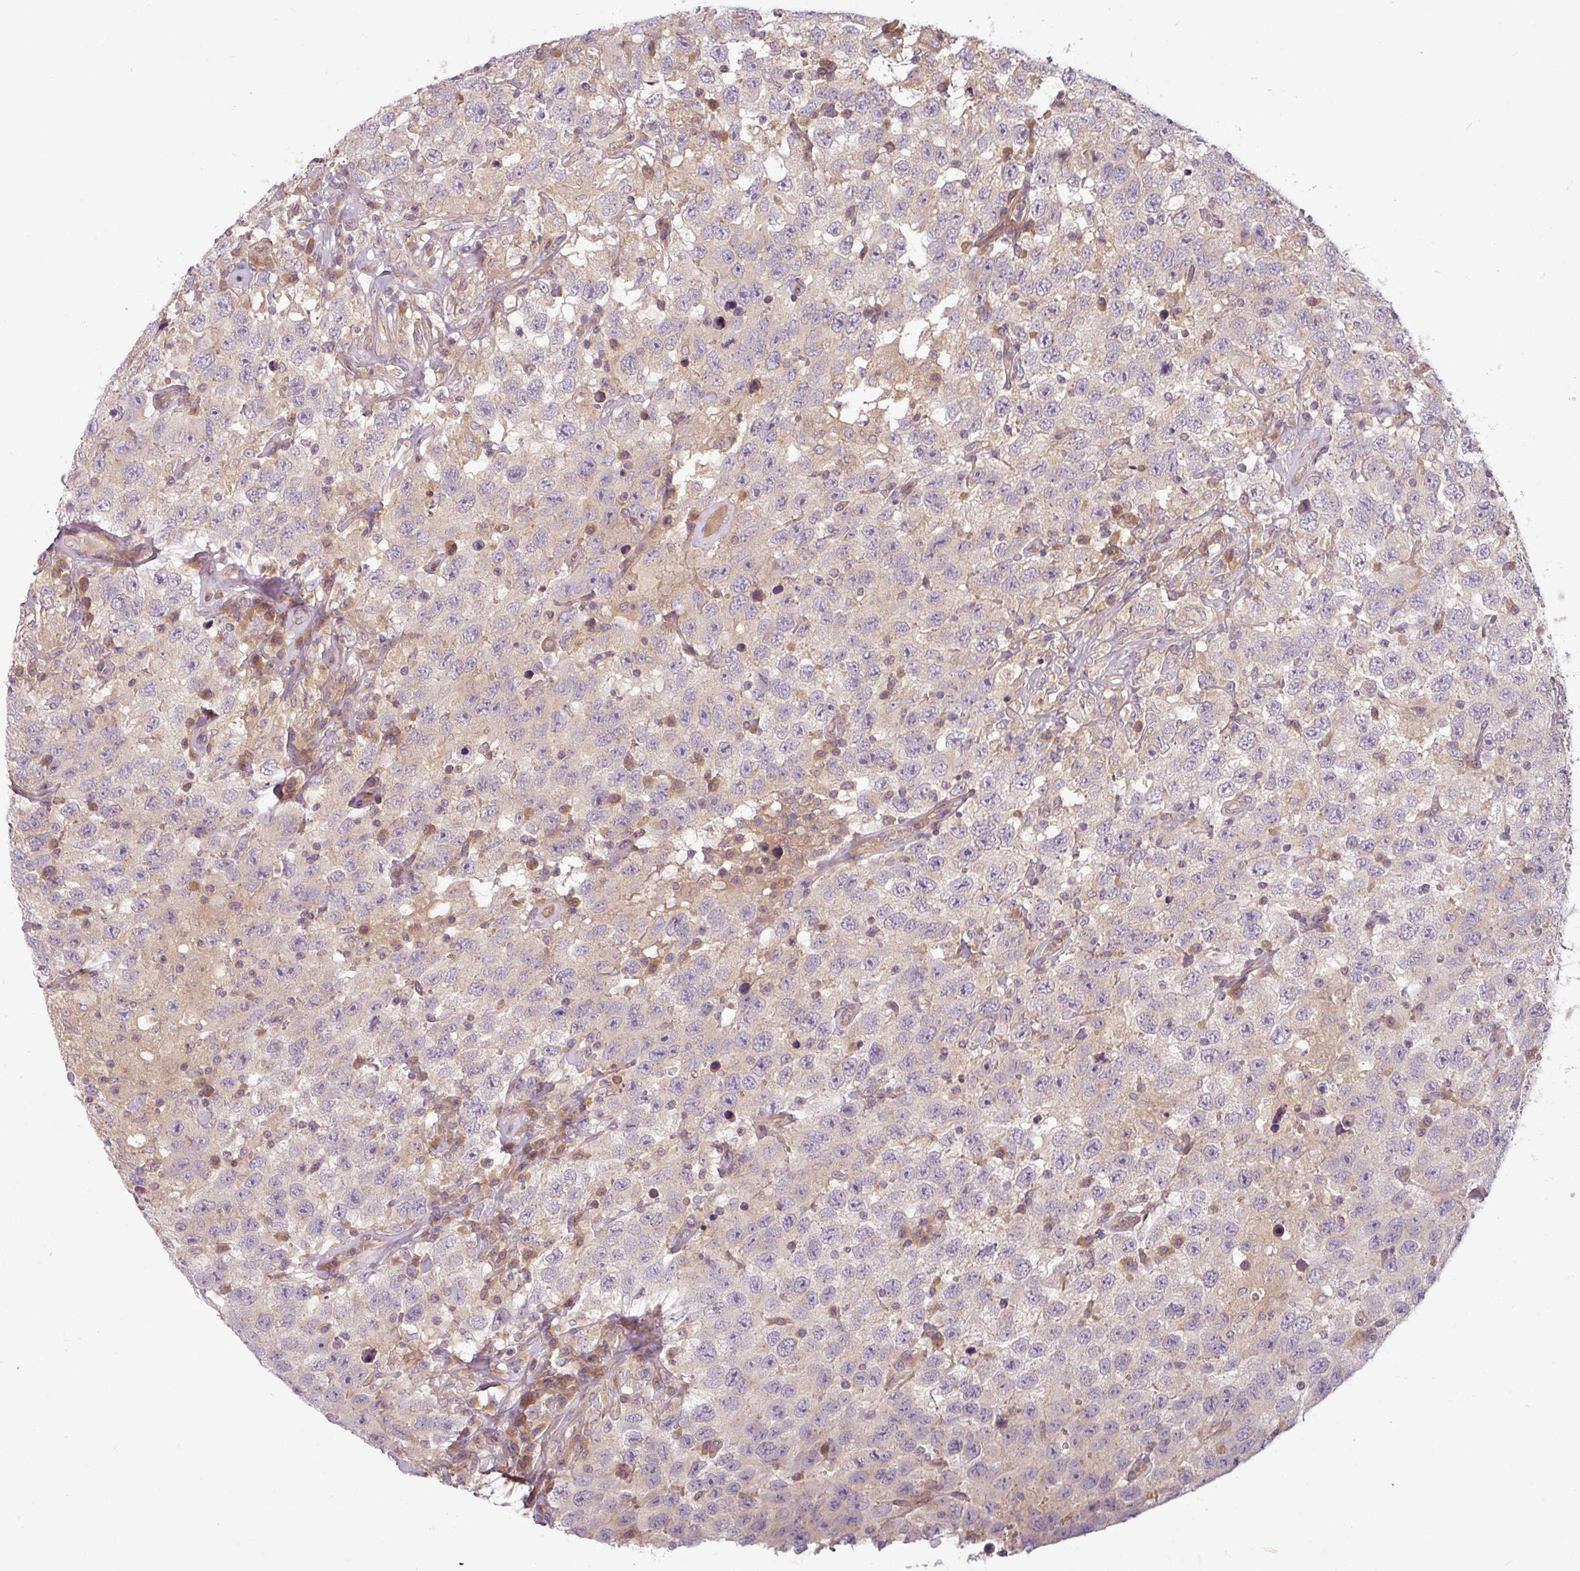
{"staining": {"intensity": "negative", "quantity": "none", "location": "none"}, "tissue": "testis cancer", "cell_type": "Tumor cells", "image_type": "cancer", "snomed": [{"axis": "morphology", "description": "Seminoma, NOS"}, {"axis": "topography", "description": "Testis"}], "caption": "Tumor cells are negative for brown protein staining in testis cancer (seminoma).", "gene": "RNF31", "patient": {"sex": "male", "age": 41}}